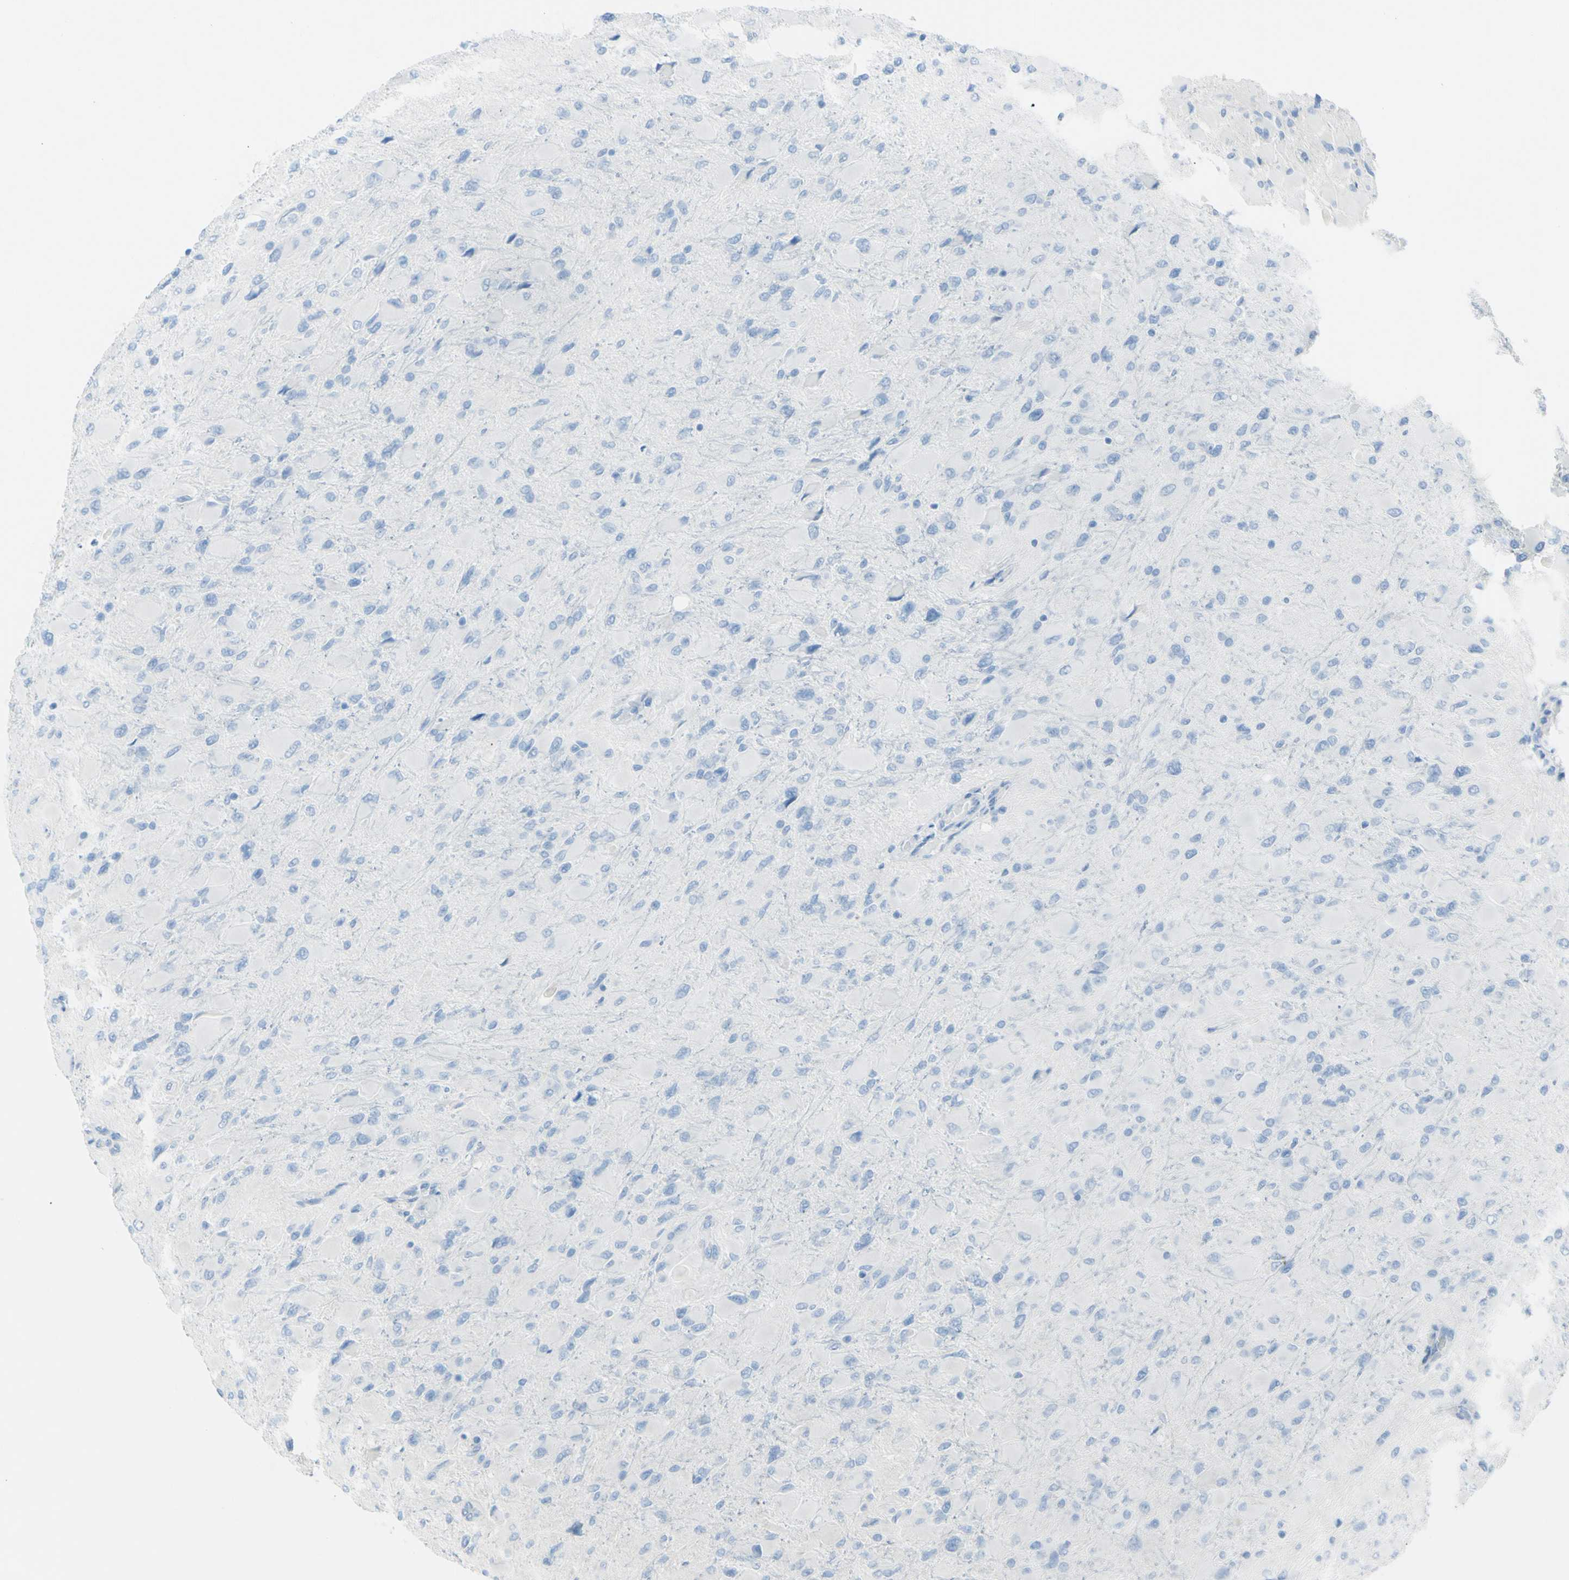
{"staining": {"intensity": "negative", "quantity": "none", "location": "none"}, "tissue": "glioma", "cell_type": "Tumor cells", "image_type": "cancer", "snomed": [{"axis": "morphology", "description": "Glioma, malignant, High grade"}, {"axis": "topography", "description": "Cerebral cortex"}], "caption": "Malignant high-grade glioma was stained to show a protein in brown. There is no significant positivity in tumor cells.", "gene": "TFPI2", "patient": {"sex": "female", "age": 36}}